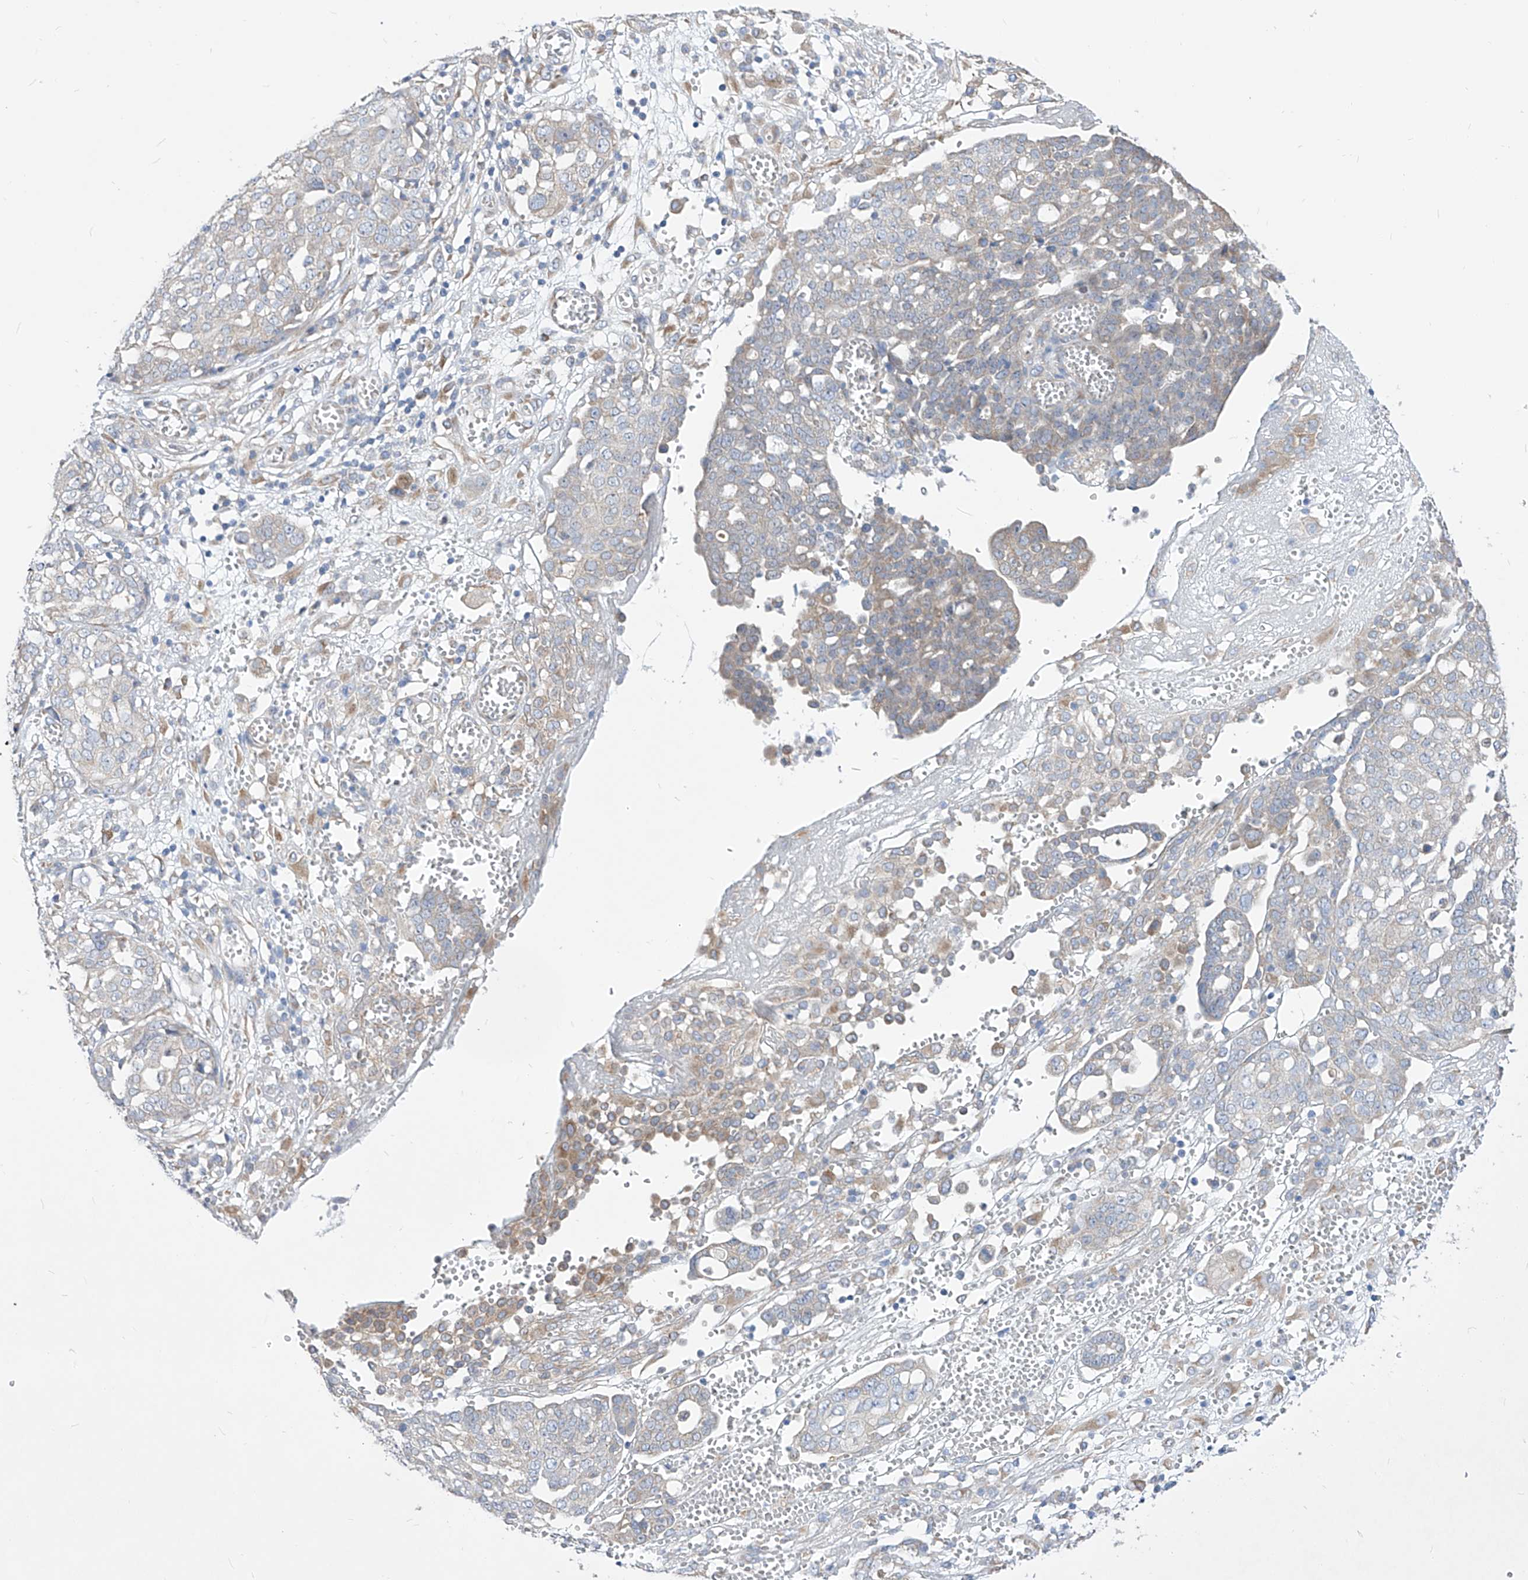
{"staining": {"intensity": "weak", "quantity": "<25%", "location": "cytoplasmic/membranous"}, "tissue": "ovarian cancer", "cell_type": "Tumor cells", "image_type": "cancer", "snomed": [{"axis": "morphology", "description": "Cystadenocarcinoma, serous, NOS"}, {"axis": "topography", "description": "Soft tissue"}, {"axis": "topography", "description": "Ovary"}], "caption": "This image is of ovarian cancer (serous cystadenocarcinoma) stained with IHC to label a protein in brown with the nuclei are counter-stained blue. There is no expression in tumor cells.", "gene": "UFL1", "patient": {"sex": "female", "age": 57}}